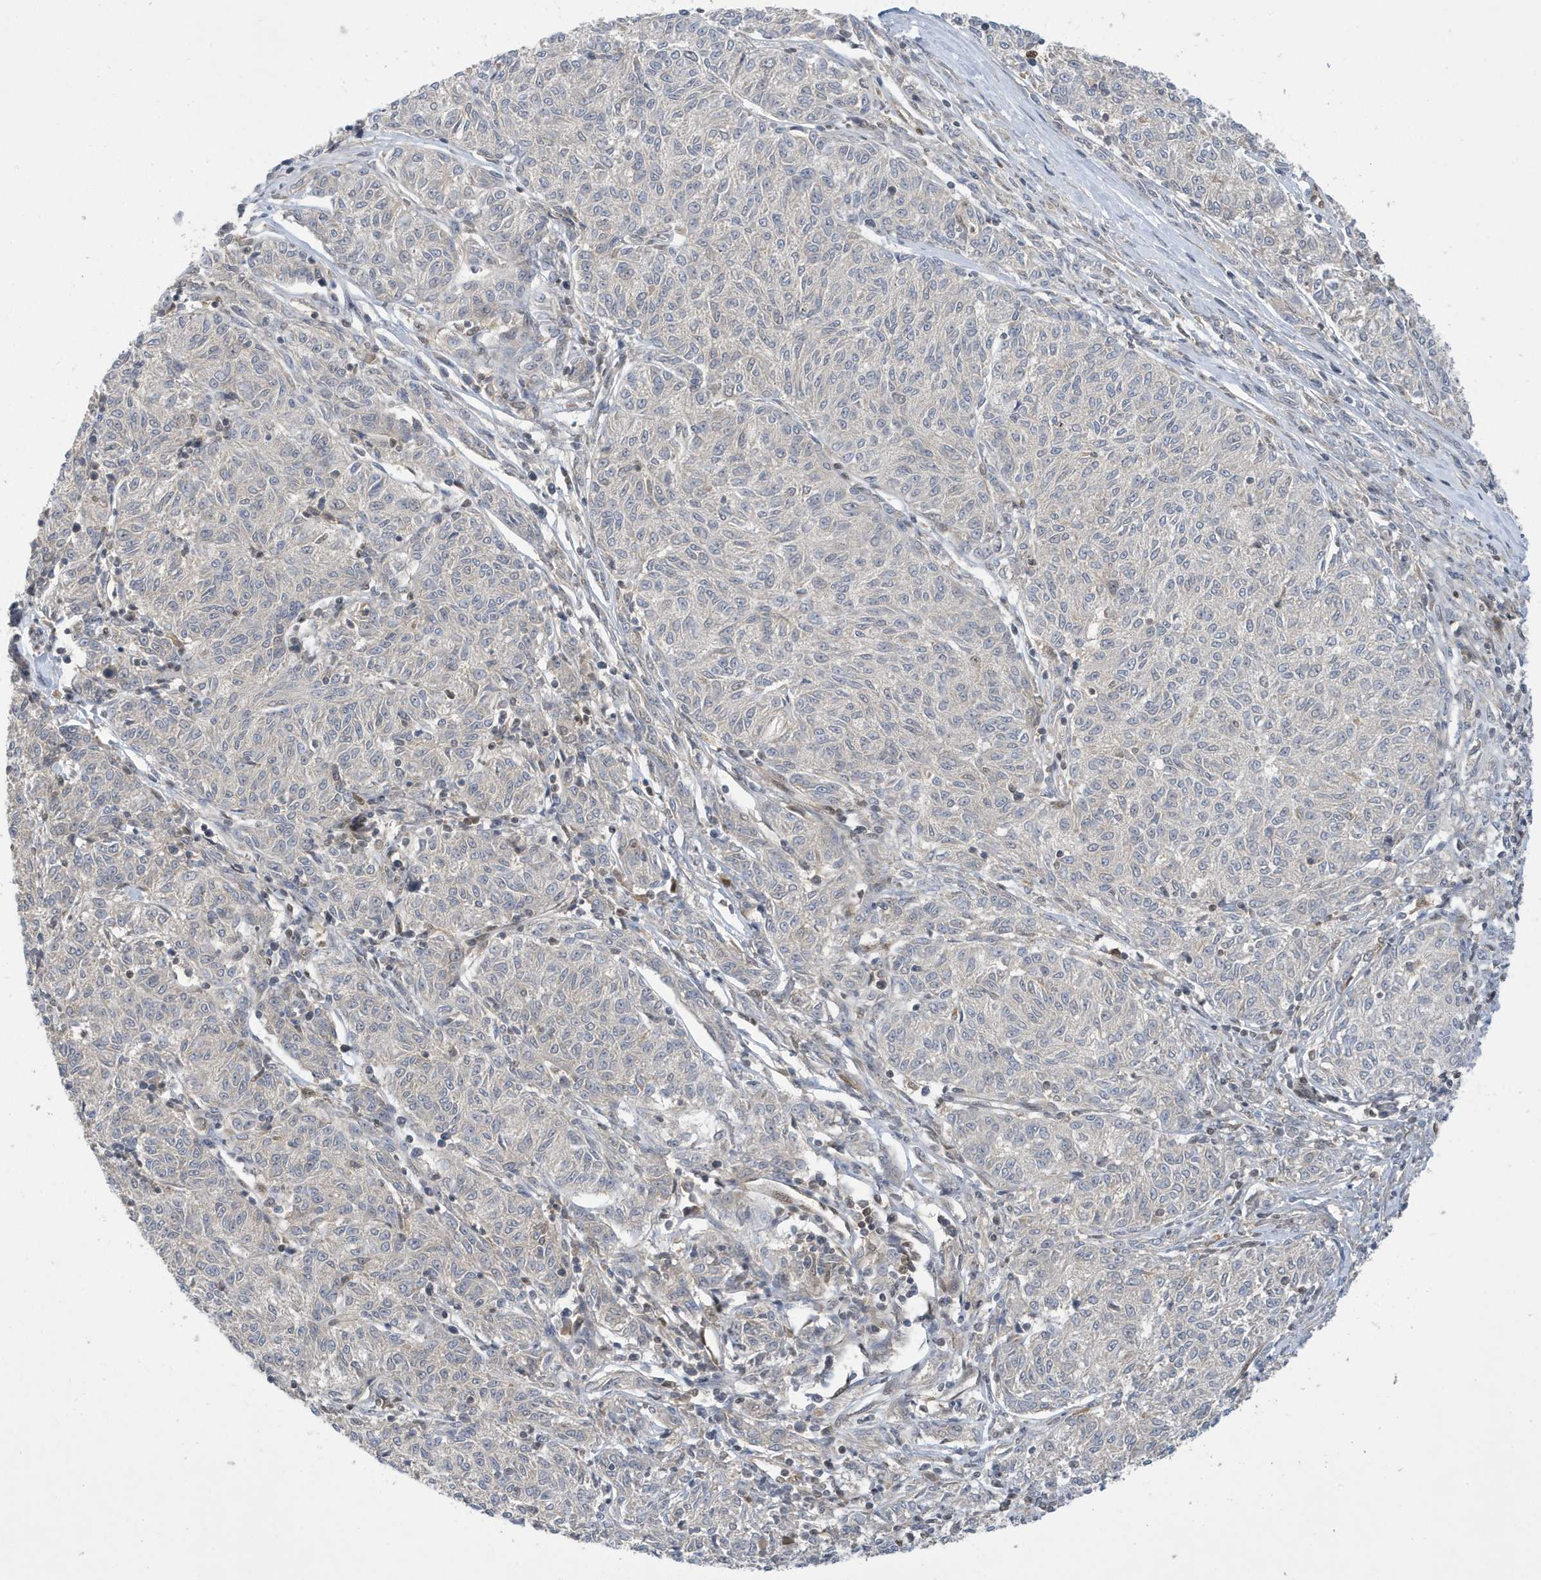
{"staining": {"intensity": "negative", "quantity": "none", "location": "none"}, "tissue": "melanoma", "cell_type": "Tumor cells", "image_type": "cancer", "snomed": [{"axis": "morphology", "description": "Malignant melanoma, NOS"}, {"axis": "topography", "description": "Skin"}], "caption": "This is an immunohistochemistry (IHC) photomicrograph of melanoma. There is no positivity in tumor cells.", "gene": "NCOA7", "patient": {"sex": "female", "age": 72}}